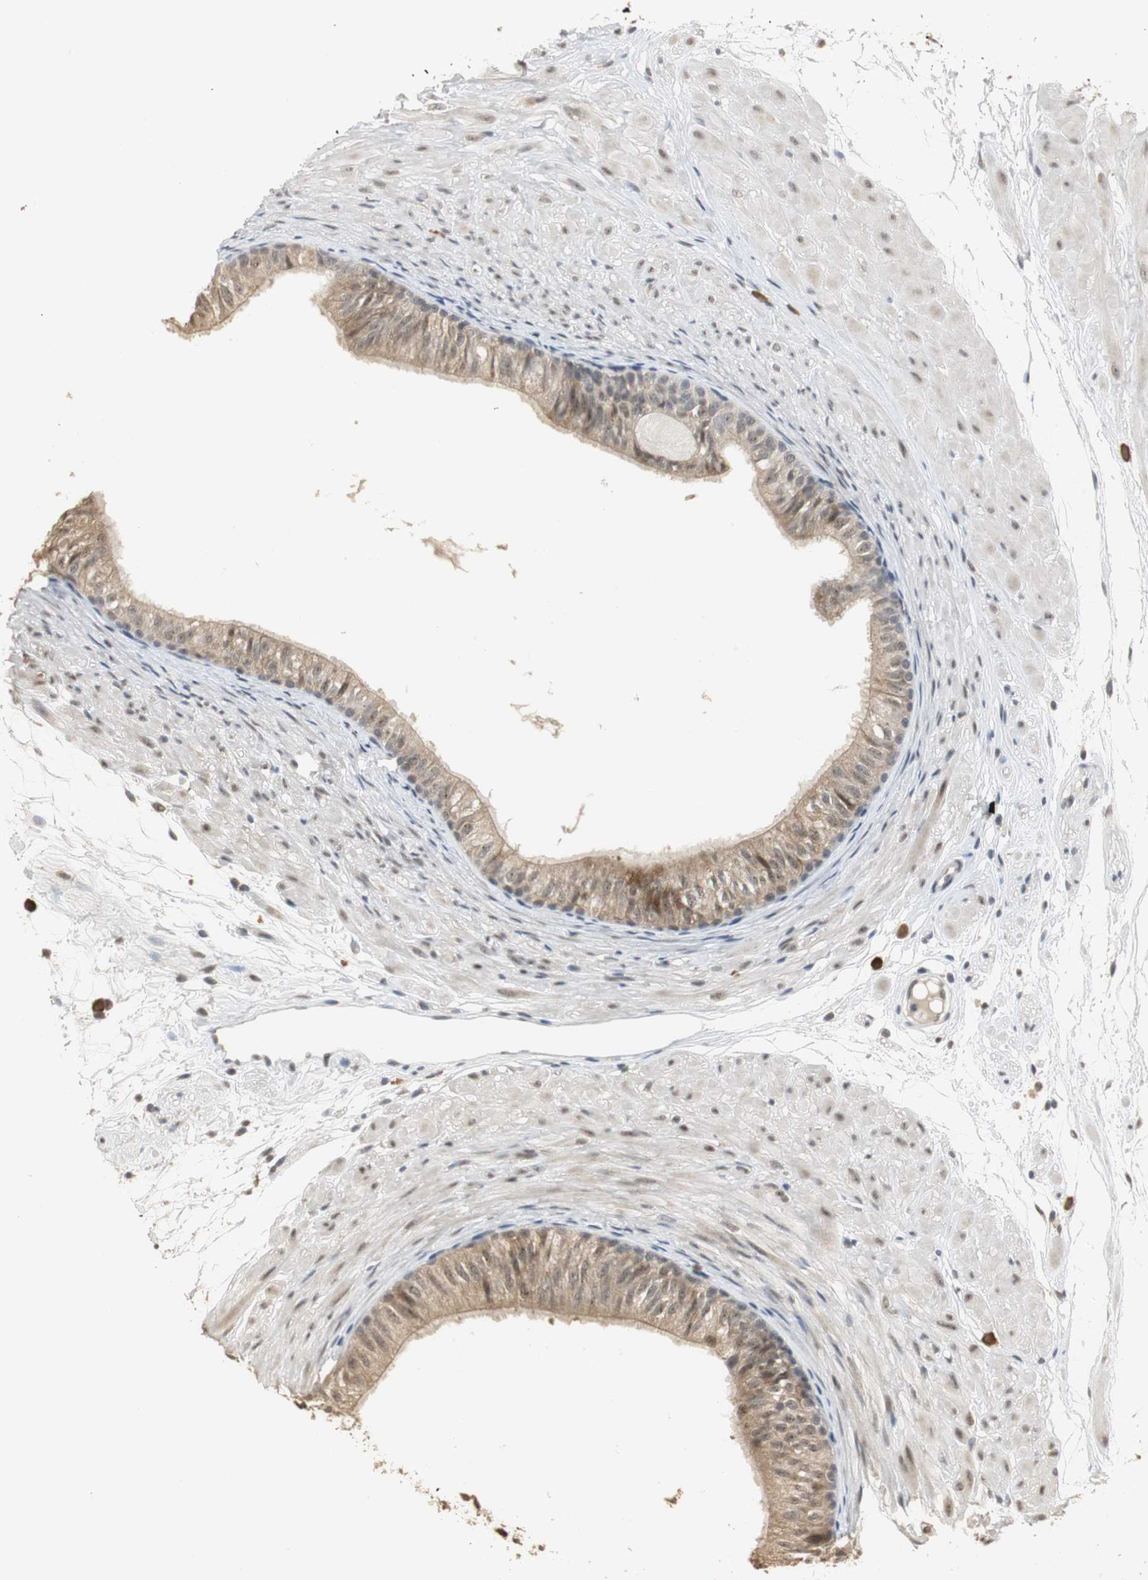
{"staining": {"intensity": "moderate", "quantity": ">75%", "location": "cytoplasmic/membranous,nuclear"}, "tissue": "epididymis", "cell_type": "Glandular cells", "image_type": "normal", "snomed": [{"axis": "morphology", "description": "Normal tissue, NOS"}, {"axis": "morphology", "description": "Atrophy, NOS"}, {"axis": "topography", "description": "Testis"}, {"axis": "topography", "description": "Epididymis"}], "caption": "The photomicrograph shows staining of unremarkable epididymis, revealing moderate cytoplasmic/membranous,nuclear protein staining (brown color) within glandular cells.", "gene": "ELOA", "patient": {"sex": "male", "age": 18}}